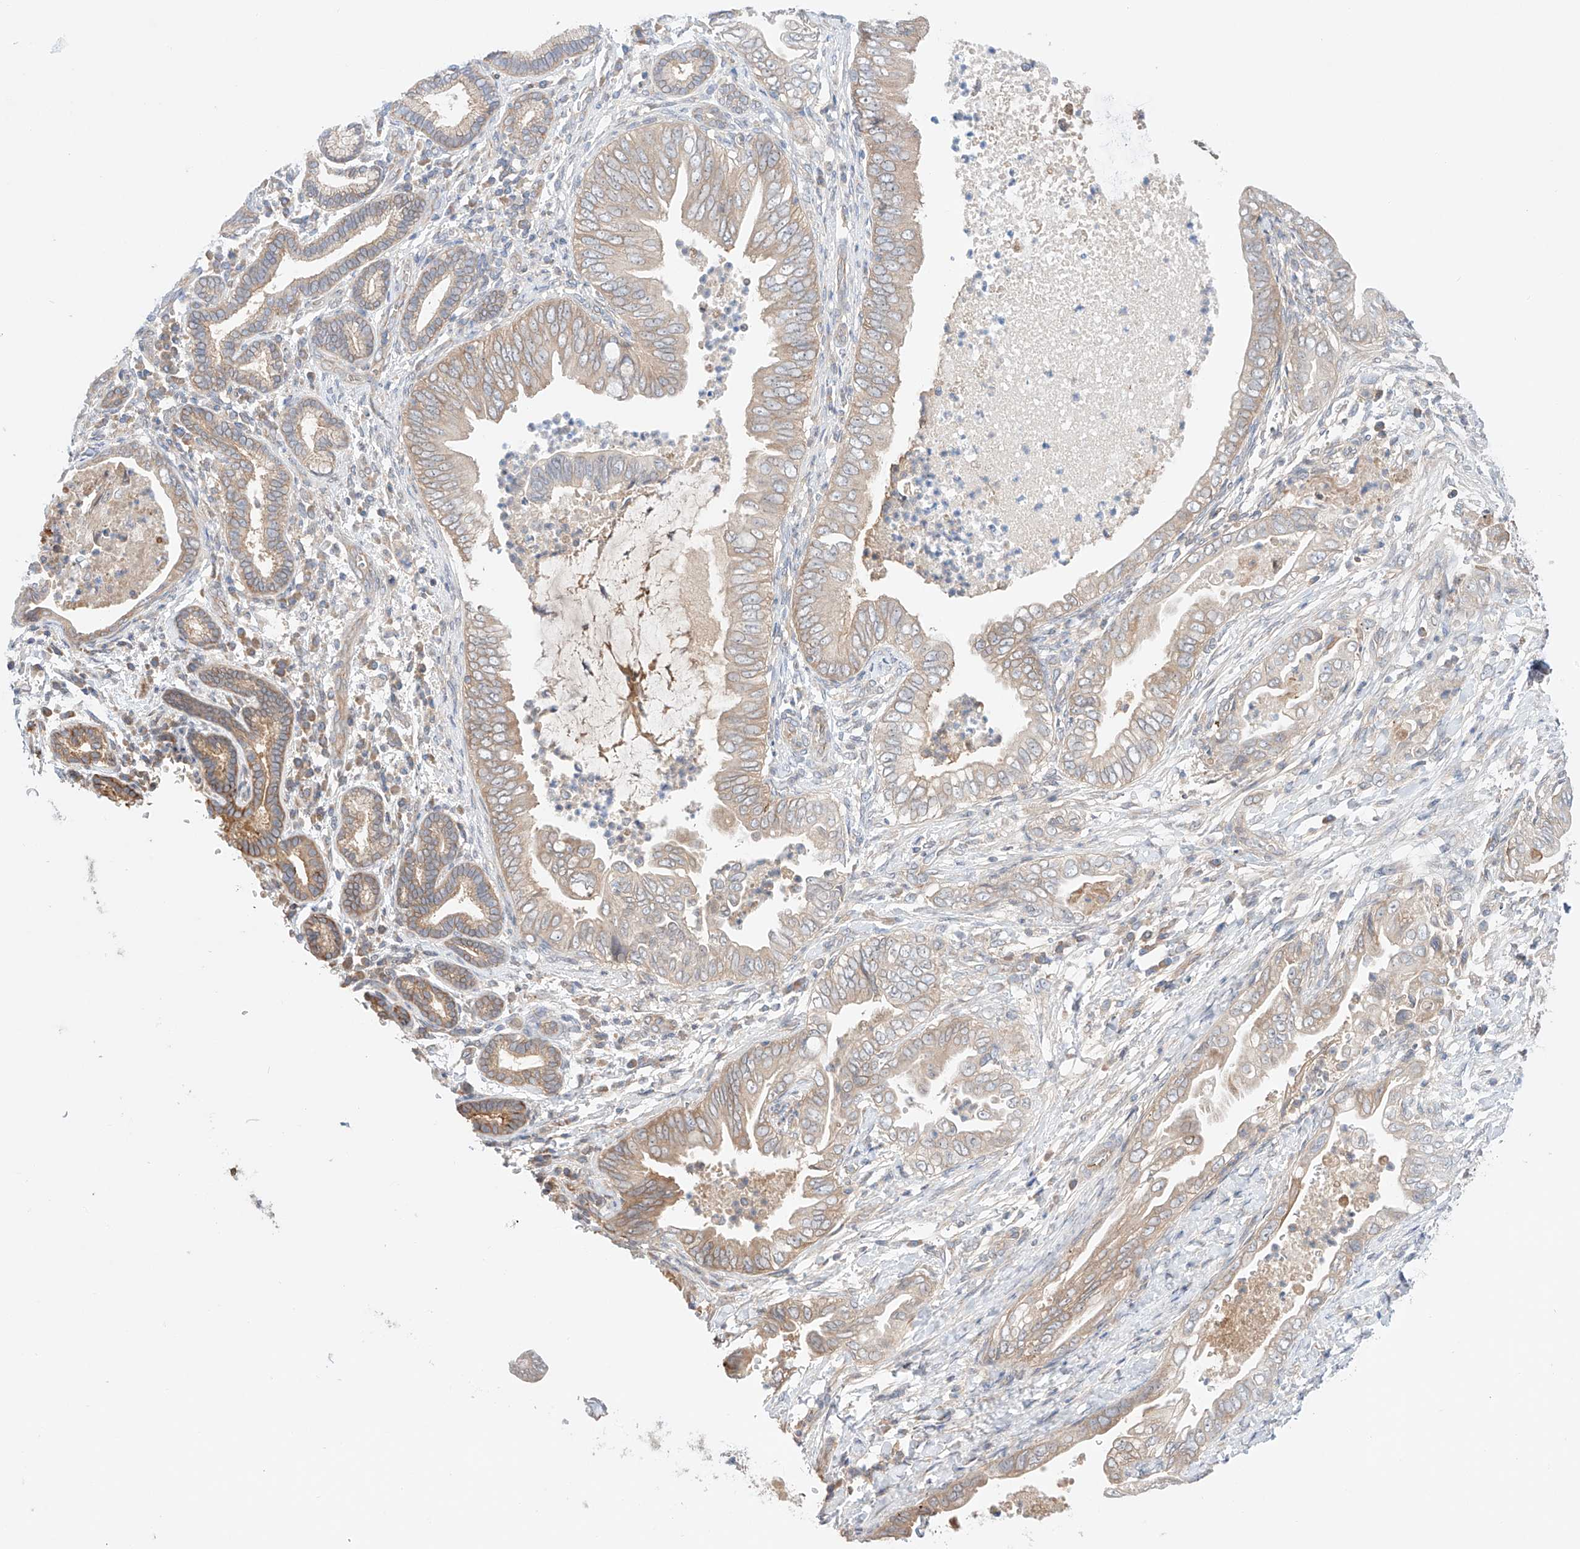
{"staining": {"intensity": "moderate", "quantity": ">75%", "location": "cytoplasmic/membranous"}, "tissue": "pancreatic cancer", "cell_type": "Tumor cells", "image_type": "cancer", "snomed": [{"axis": "morphology", "description": "Adenocarcinoma, NOS"}, {"axis": "topography", "description": "Pancreas"}], "caption": "Brown immunohistochemical staining in pancreatic adenocarcinoma reveals moderate cytoplasmic/membranous positivity in approximately >75% of tumor cells.", "gene": "PGGT1B", "patient": {"sex": "male", "age": 75}}